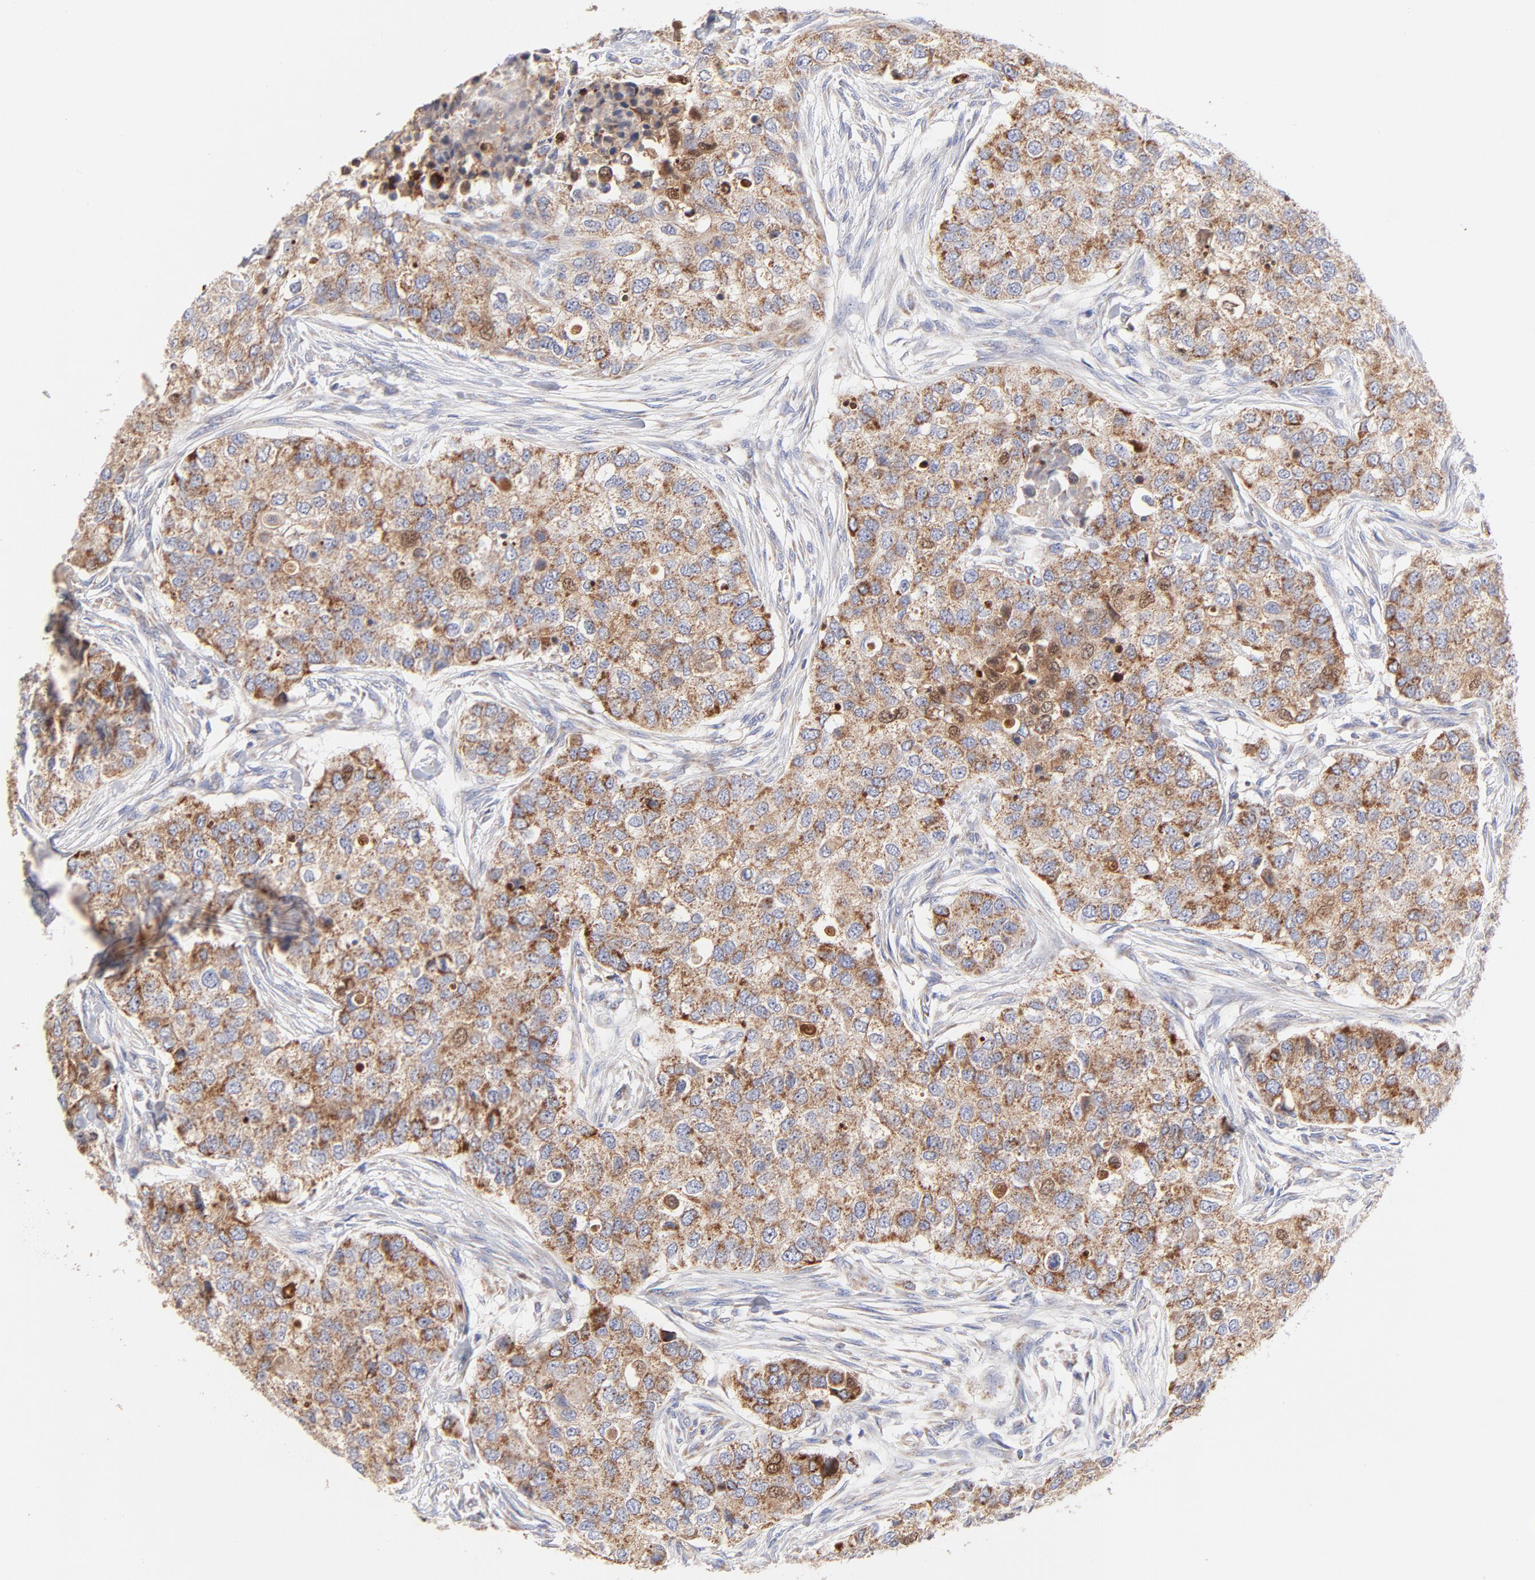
{"staining": {"intensity": "weak", "quantity": ">75%", "location": "cytoplasmic/membranous"}, "tissue": "breast cancer", "cell_type": "Tumor cells", "image_type": "cancer", "snomed": [{"axis": "morphology", "description": "Normal tissue, NOS"}, {"axis": "morphology", "description": "Duct carcinoma"}, {"axis": "topography", "description": "Breast"}], "caption": "Protein staining of breast cancer (infiltrating ductal carcinoma) tissue displays weak cytoplasmic/membranous positivity in about >75% of tumor cells.", "gene": "TIMM8A", "patient": {"sex": "female", "age": 49}}